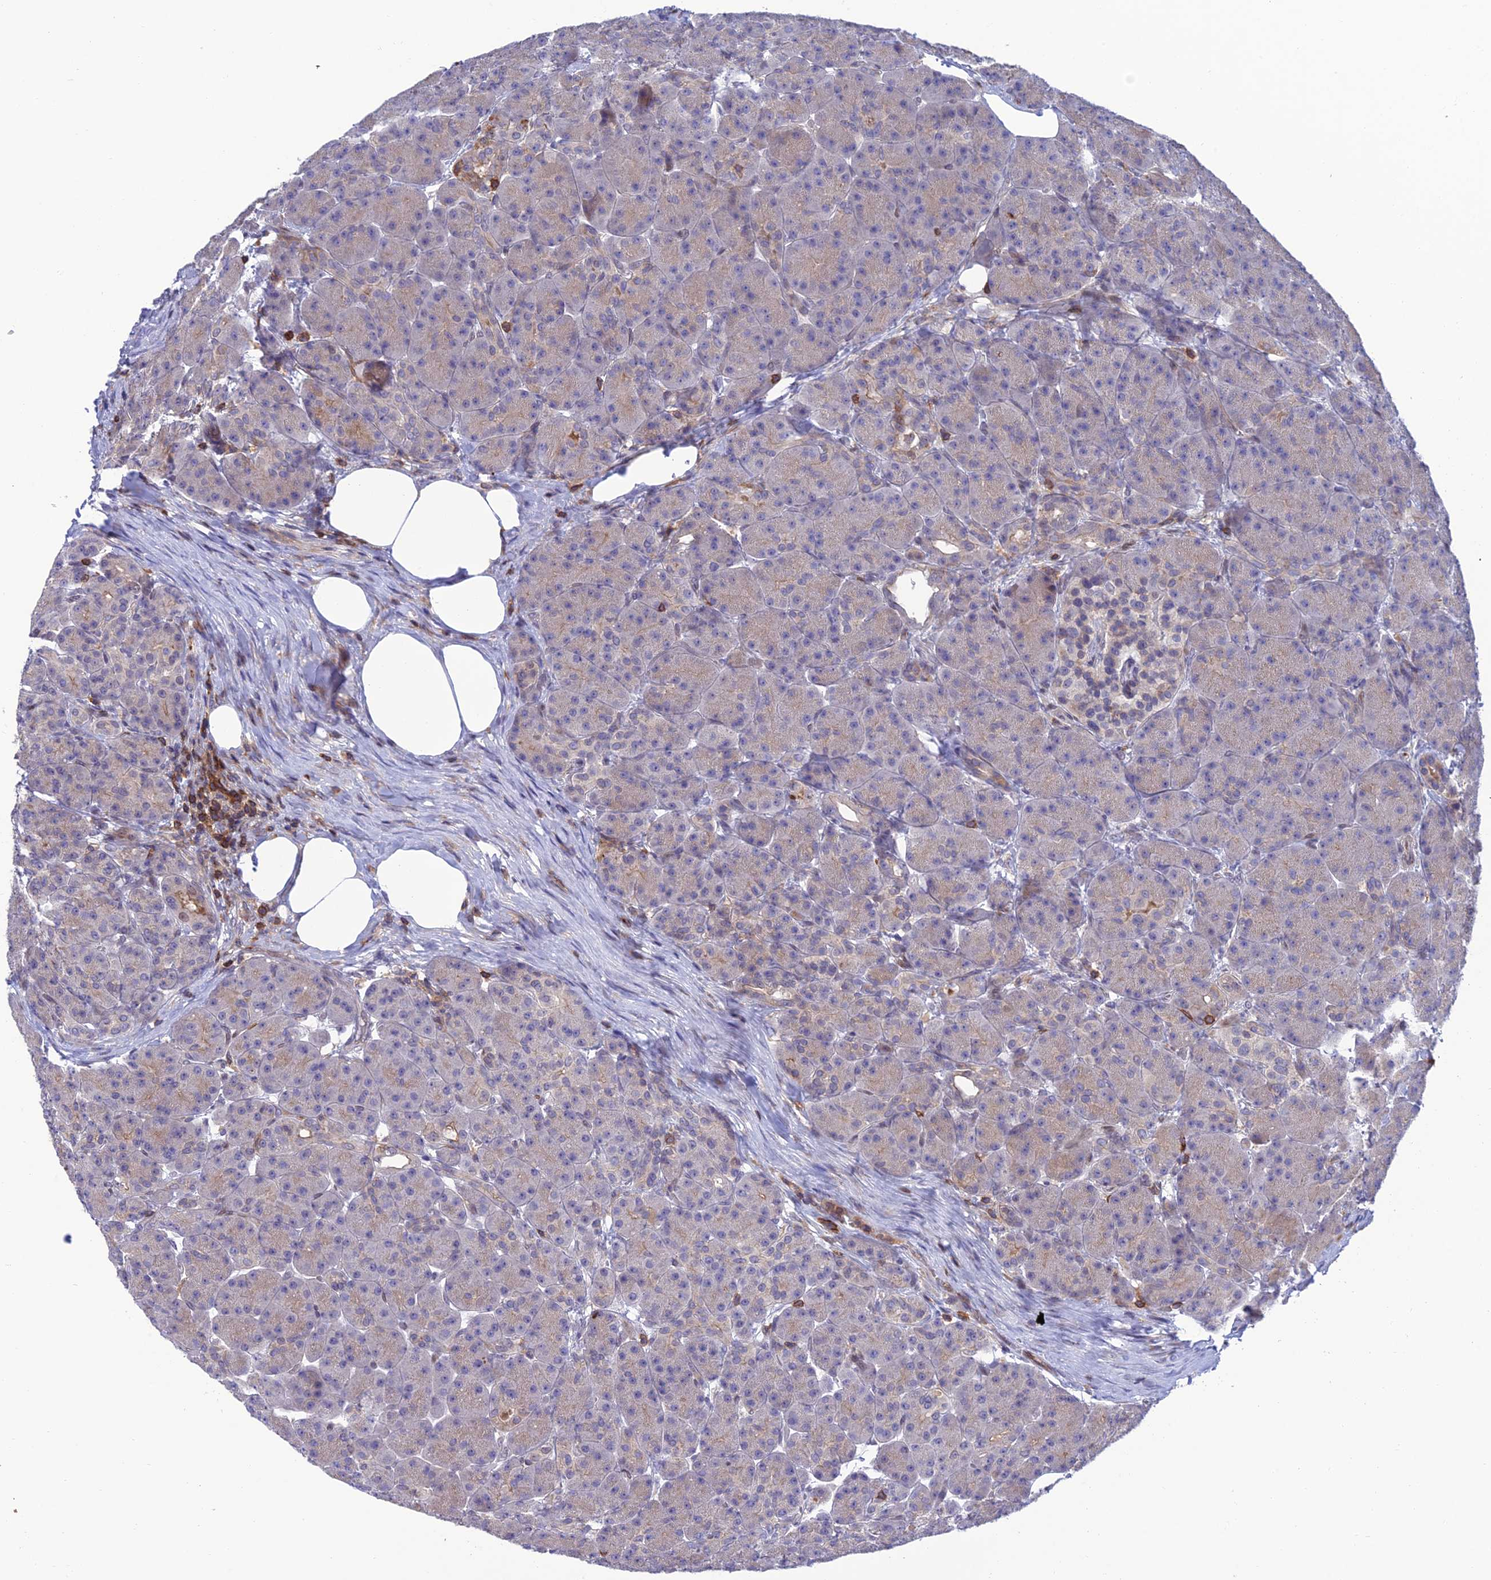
{"staining": {"intensity": "moderate", "quantity": "25%-75%", "location": "cytoplasmic/membranous"}, "tissue": "pancreas", "cell_type": "Exocrine glandular cells", "image_type": "normal", "snomed": [{"axis": "morphology", "description": "Normal tissue, NOS"}, {"axis": "topography", "description": "Pancreas"}], "caption": "This is a histology image of immunohistochemistry staining of normal pancreas, which shows moderate staining in the cytoplasmic/membranous of exocrine glandular cells.", "gene": "FAM76A", "patient": {"sex": "male", "age": 63}}